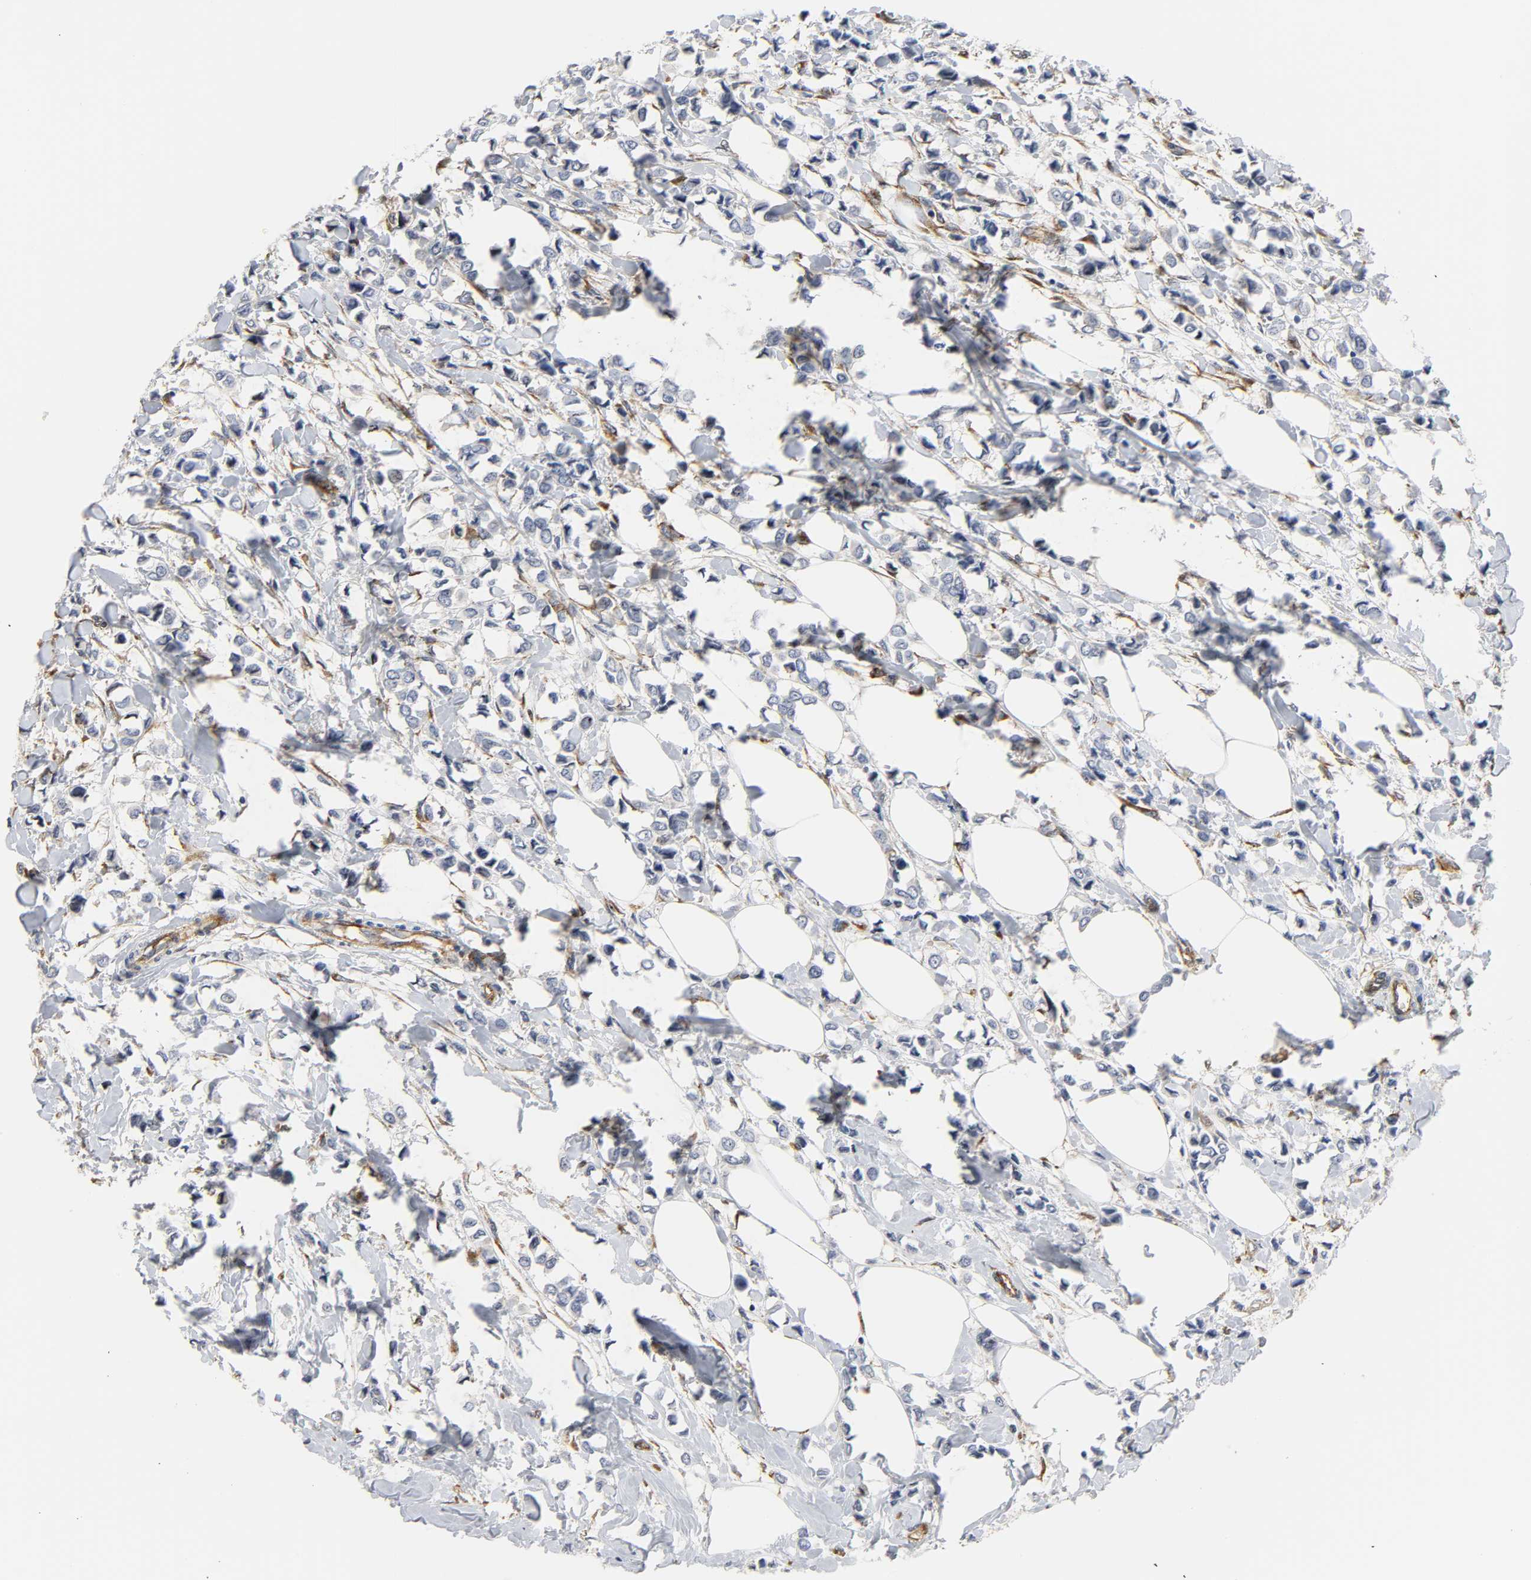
{"staining": {"intensity": "negative", "quantity": "none", "location": "none"}, "tissue": "breast cancer", "cell_type": "Tumor cells", "image_type": "cancer", "snomed": [{"axis": "morphology", "description": "Lobular carcinoma"}, {"axis": "topography", "description": "Breast"}], "caption": "IHC histopathology image of neoplastic tissue: breast cancer (lobular carcinoma) stained with DAB shows no significant protein staining in tumor cells.", "gene": "DOCK1", "patient": {"sex": "female", "age": 51}}